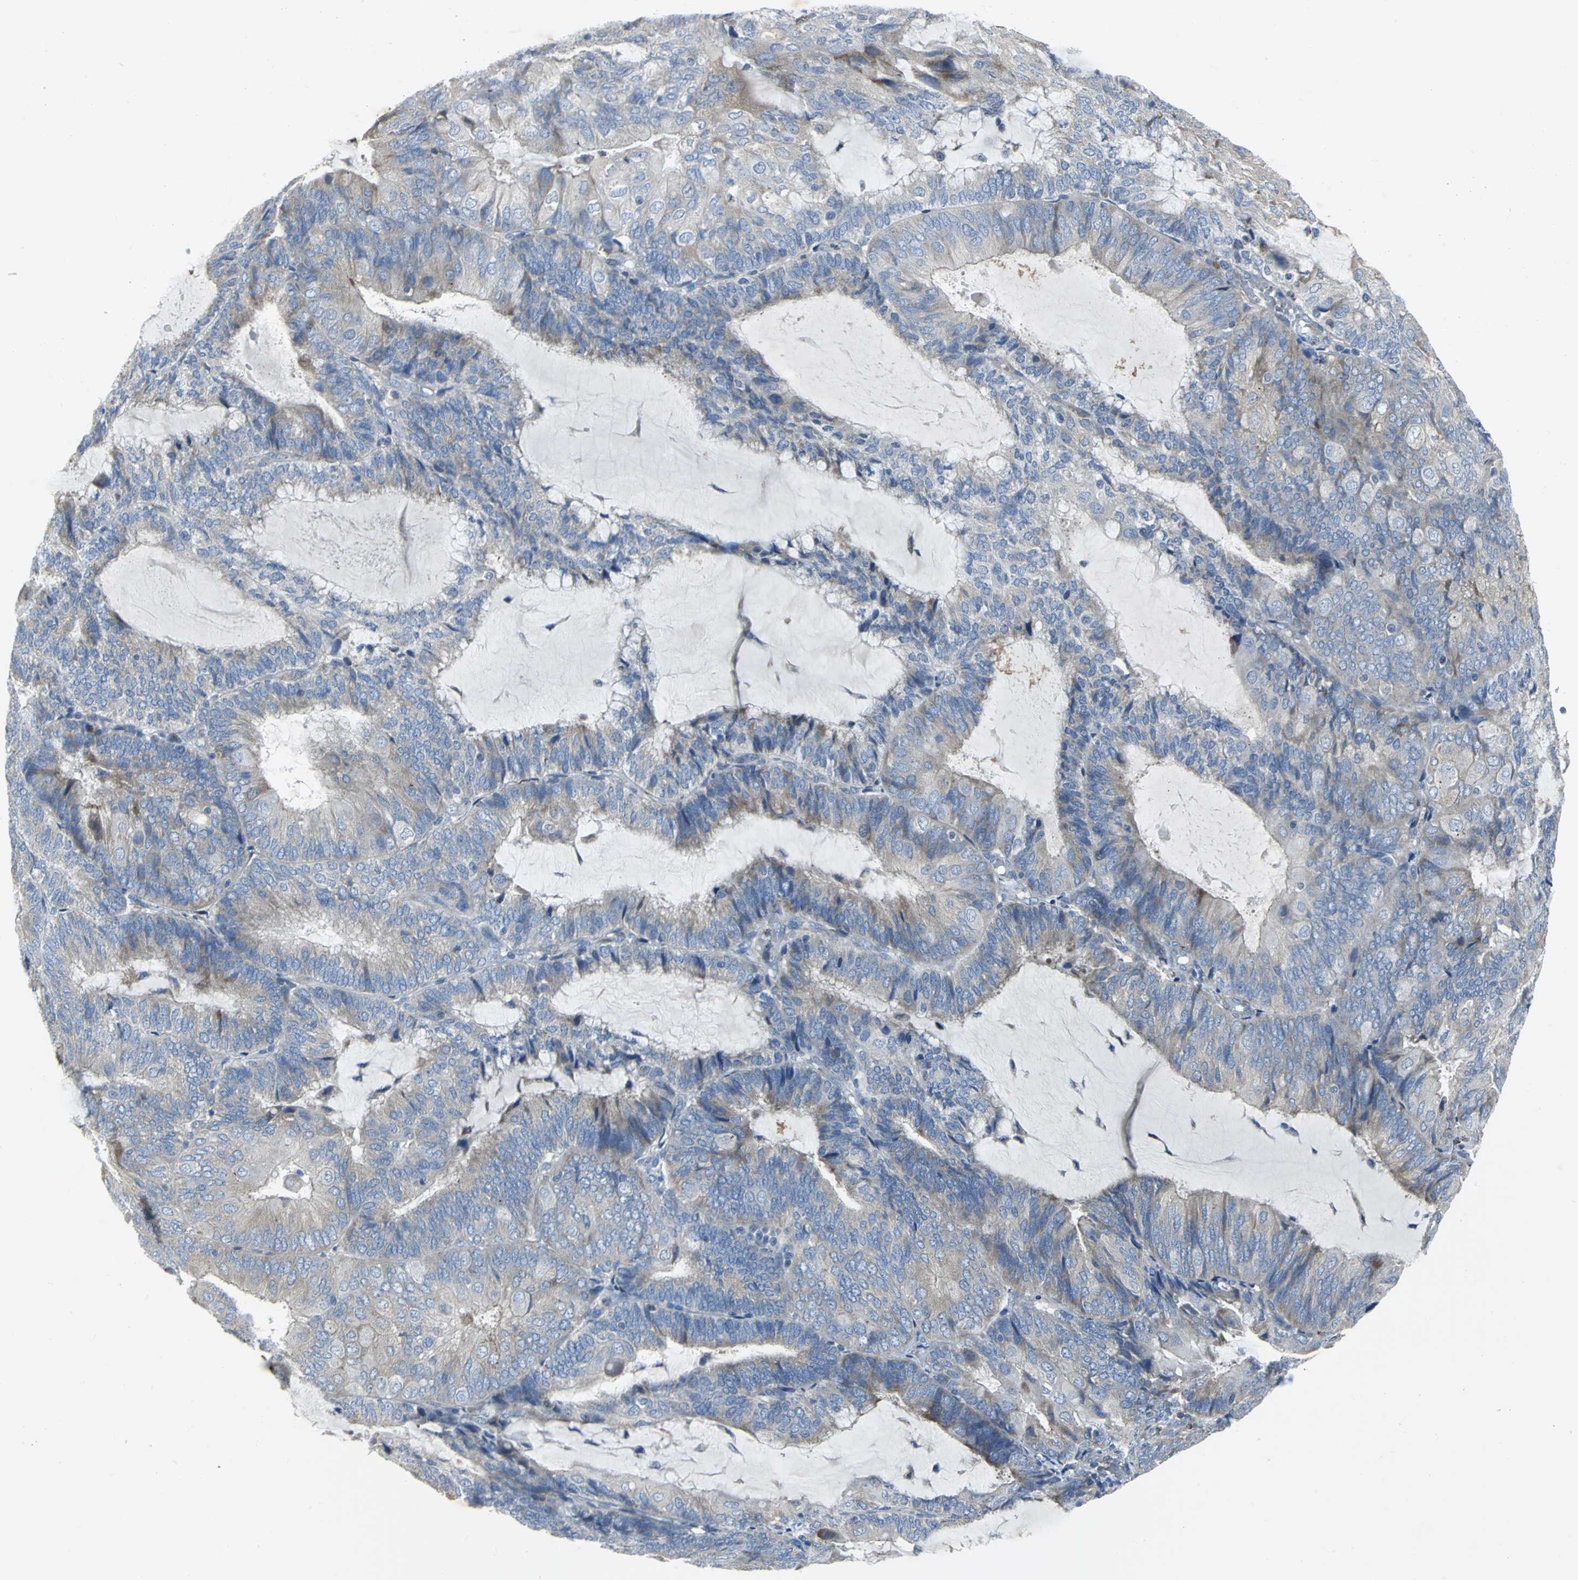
{"staining": {"intensity": "weak", "quantity": "25%-75%", "location": "cytoplasmic/membranous"}, "tissue": "endometrial cancer", "cell_type": "Tumor cells", "image_type": "cancer", "snomed": [{"axis": "morphology", "description": "Adenocarcinoma, NOS"}, {"axis": "topography", "description": "Endometrium"}], "caption": "Endometrial adenocarcinoma tissue exhibits weak cytoplasmic/membranous expression in approximately 25%-75% of tumor cells, visualized by immunohistochemistry.", "gene": "EIF5A", "patient": {"sex": "female", "age": 81}}